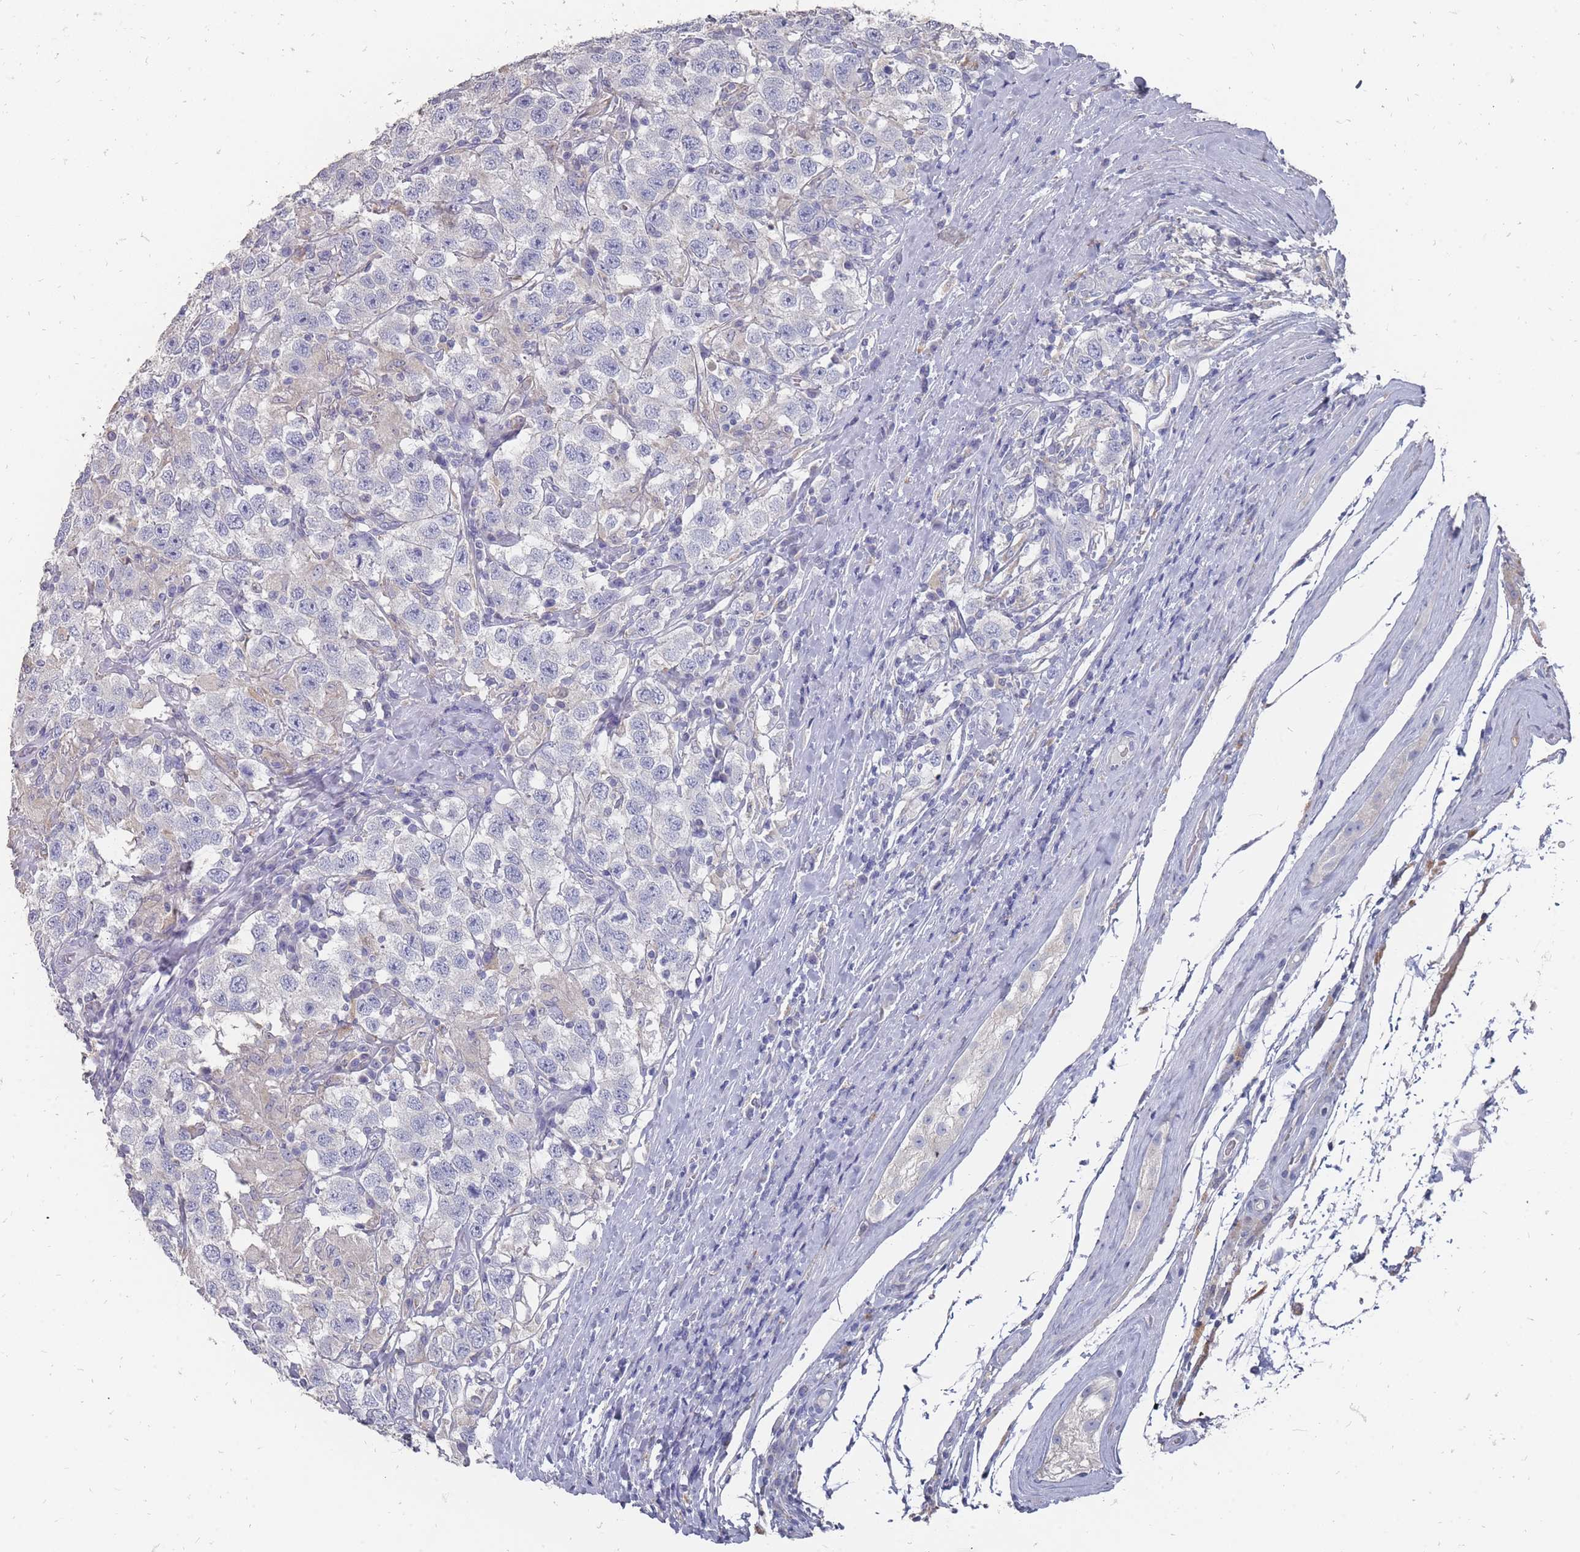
{"staining": {"intensity": "negative", "quantity": "none", "location": "none"}, "tissue": "testis cancer", "cell_type": "Tumor cells", "image_type": "cancer", "snomed": [{"axis": "morphology", "description": "Seminoma, NOS"}, {"axis": "topography", "description": "Testis"}], "caption": "This is an IHC histopathology image of human seminoma (testis). There is no expression in tumor cells.", "gene": "OTULINL", "patient": {"sex": "male", "age": 41}}